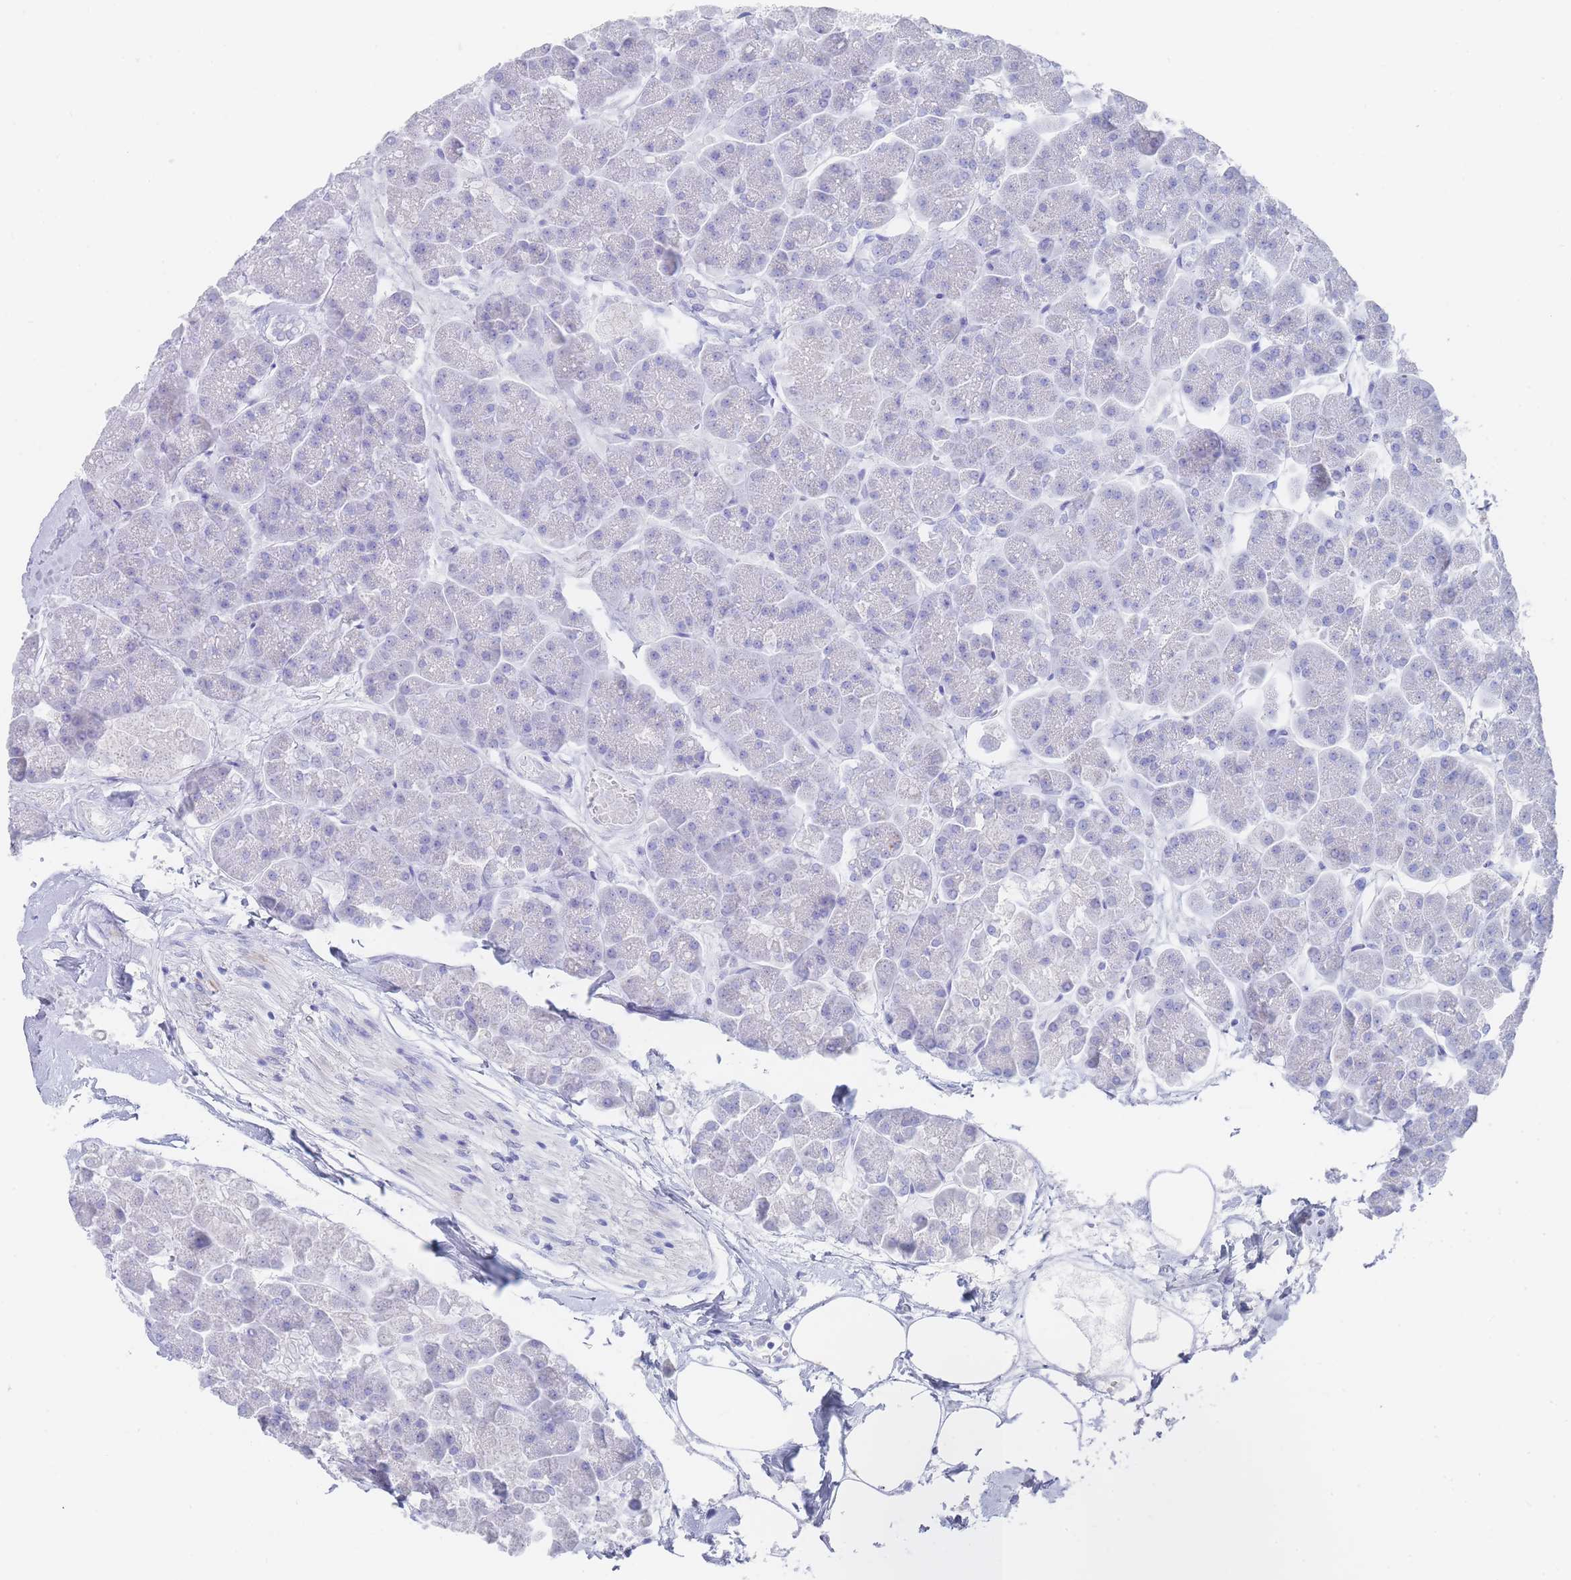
{"staining": {"intensity": "negative", "quantity": "none", "location": "none"}, "tissue": "pancreas", "cell_type": "Exocrine glandular cells", "image_type": "normal", "snomed": [{"axis": "morphology", "description": "Normal tissue, NOS"}, {"axis": "topography", "description": "Pancreas"}, {"axis": "topography", "description": "Peripheral nerve tissue"}], "caption": "Immunohistochemistry histopathology image of benign pancreas stained for a protein (brown), which reveals no expression in exocrine glandular cells. (DAB (3,3'-diaminobenzidine) IHC visualized using brightfield microscopy, high magnification).", "gene": "LRRC37A2", "patient": {"sex": "male", "age": 54}}